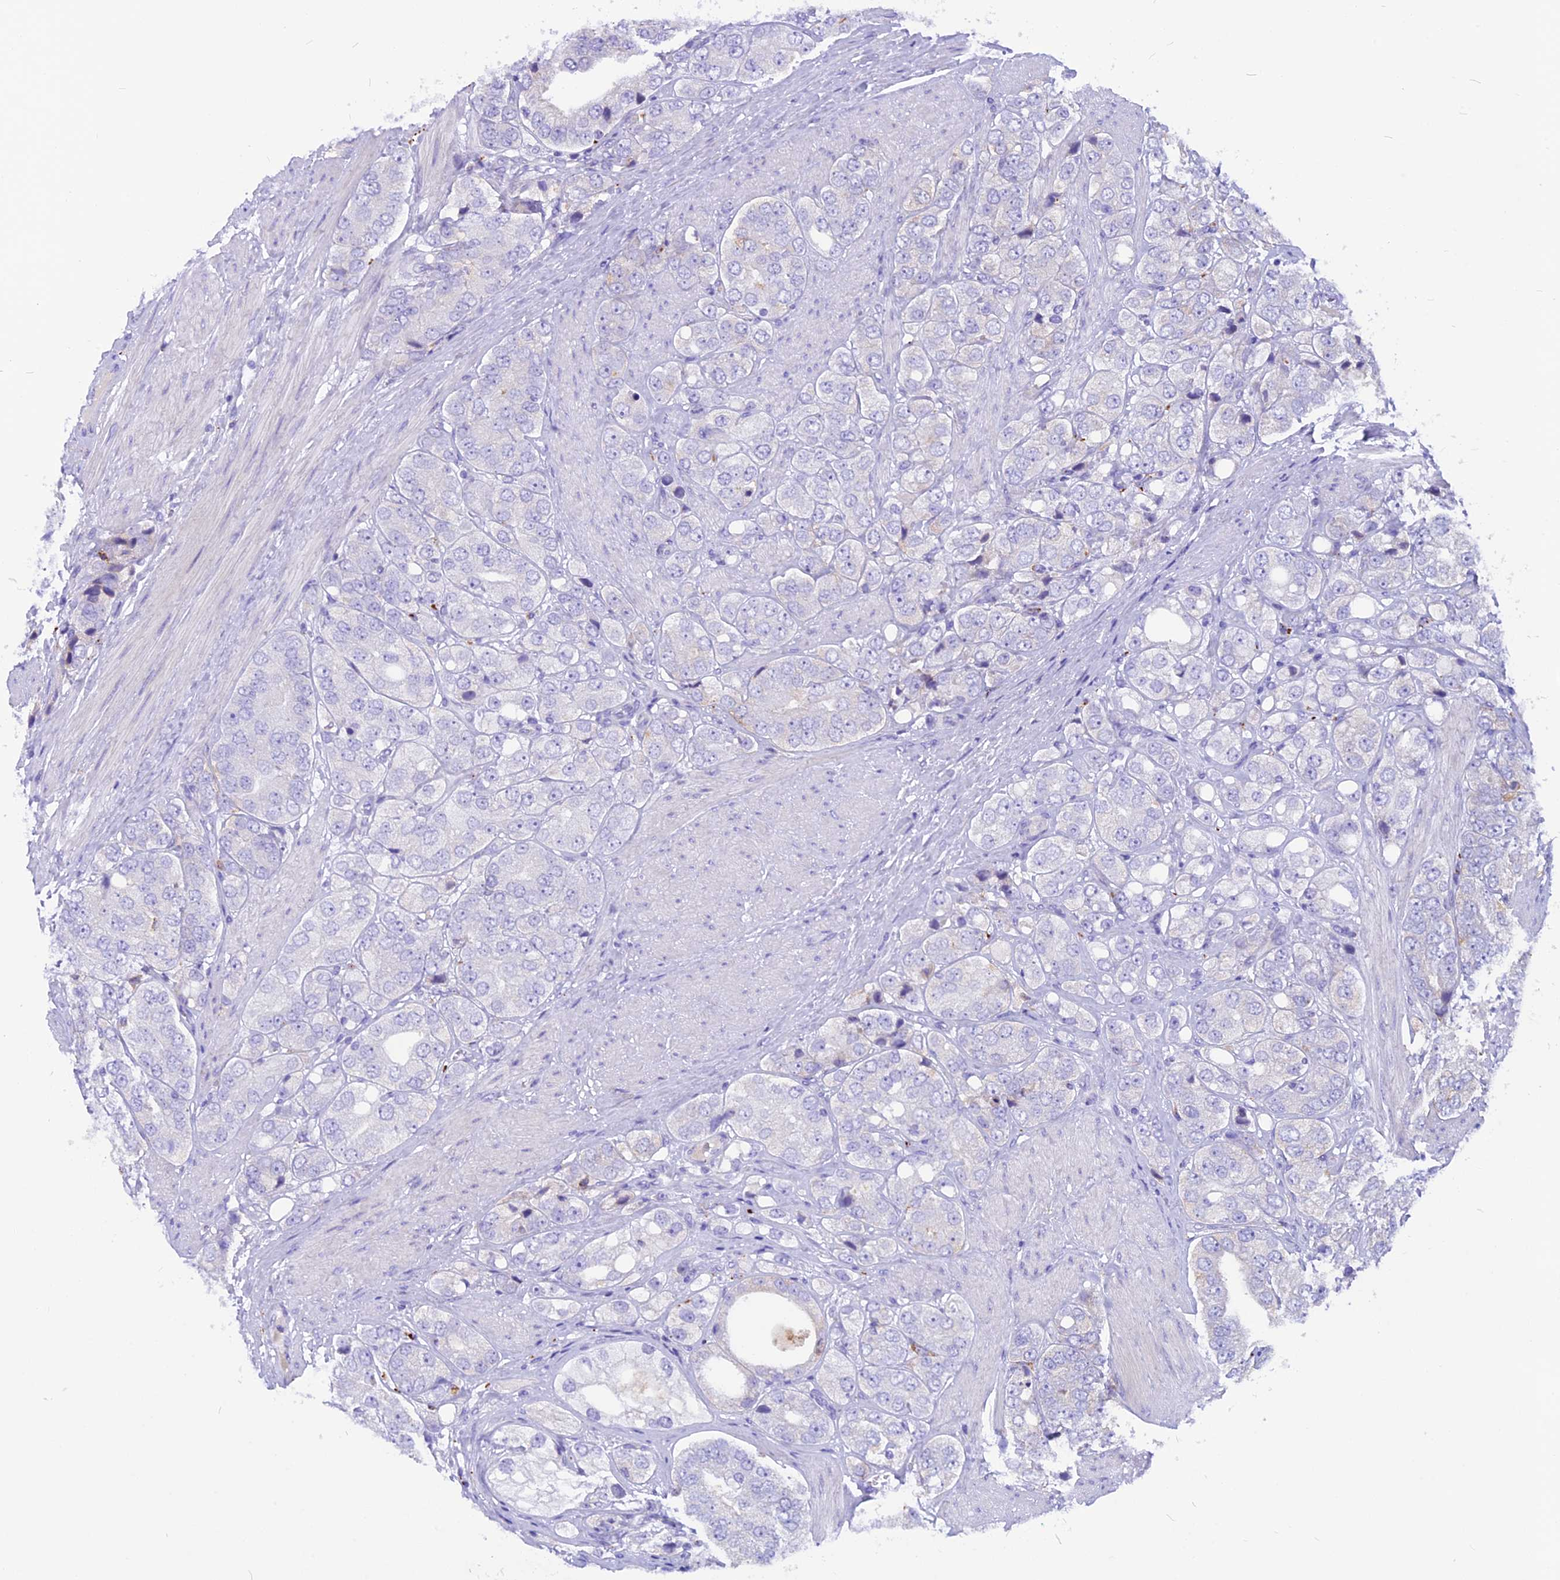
{"staining": {"intensity": "negative", "quantity": "none", "location": "none"}, "tissue": "prostate cancer", "cell_type": "Tumor cells", "image_type": "cancer", "snomed": [{"axis": "morphology", "description": "Adenocarcinoma, High grade"}, {"axis": "topography", "description": "Prostate"}], "caption": "Human adenocarcinoma (high-grade) (prostate) stained for a protein using immunohistochemistry demonstrates no staining in tumor cells.", "gene": "THRSP", "patient": {"sex": "male", "age": 50}}